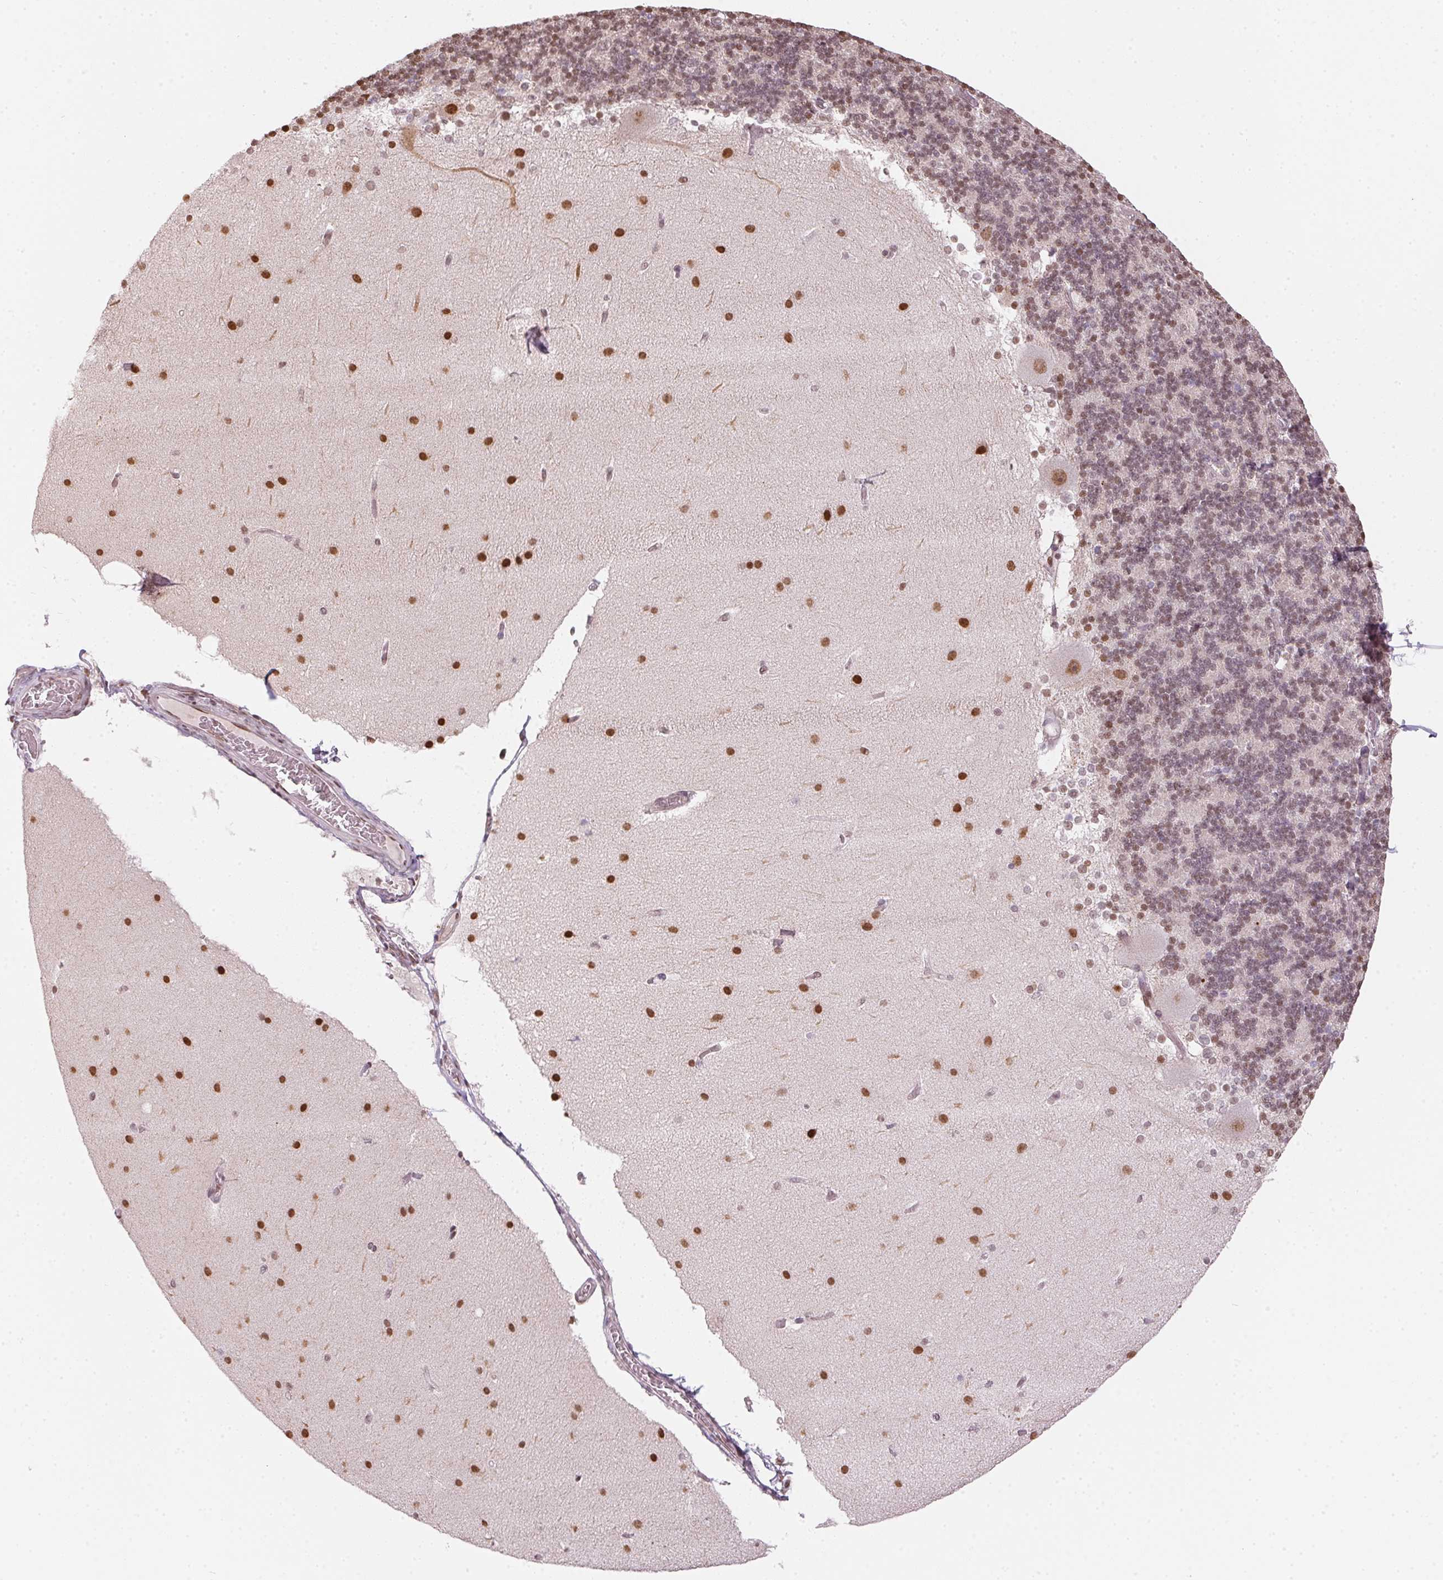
{"staining": {"intensity": "weak", "quantity": "25%-75%", "location": "nuclear"}, "tissue": "cerebellum", "cell_type": "Cells in granular layer", "image_type": "normal", "snomed": [{"axis": "morphology", "description": "Normal tissue, NOS"}, {"axis": "topography", "description": "Cerebellum"}], "caption": "A histopathology image of human cerebellum stained for a protein shows weak nuclear brown staining in cells in granular layer.", "gene": "KAT6A", "patient": {"sex": "female", "age": 19}}